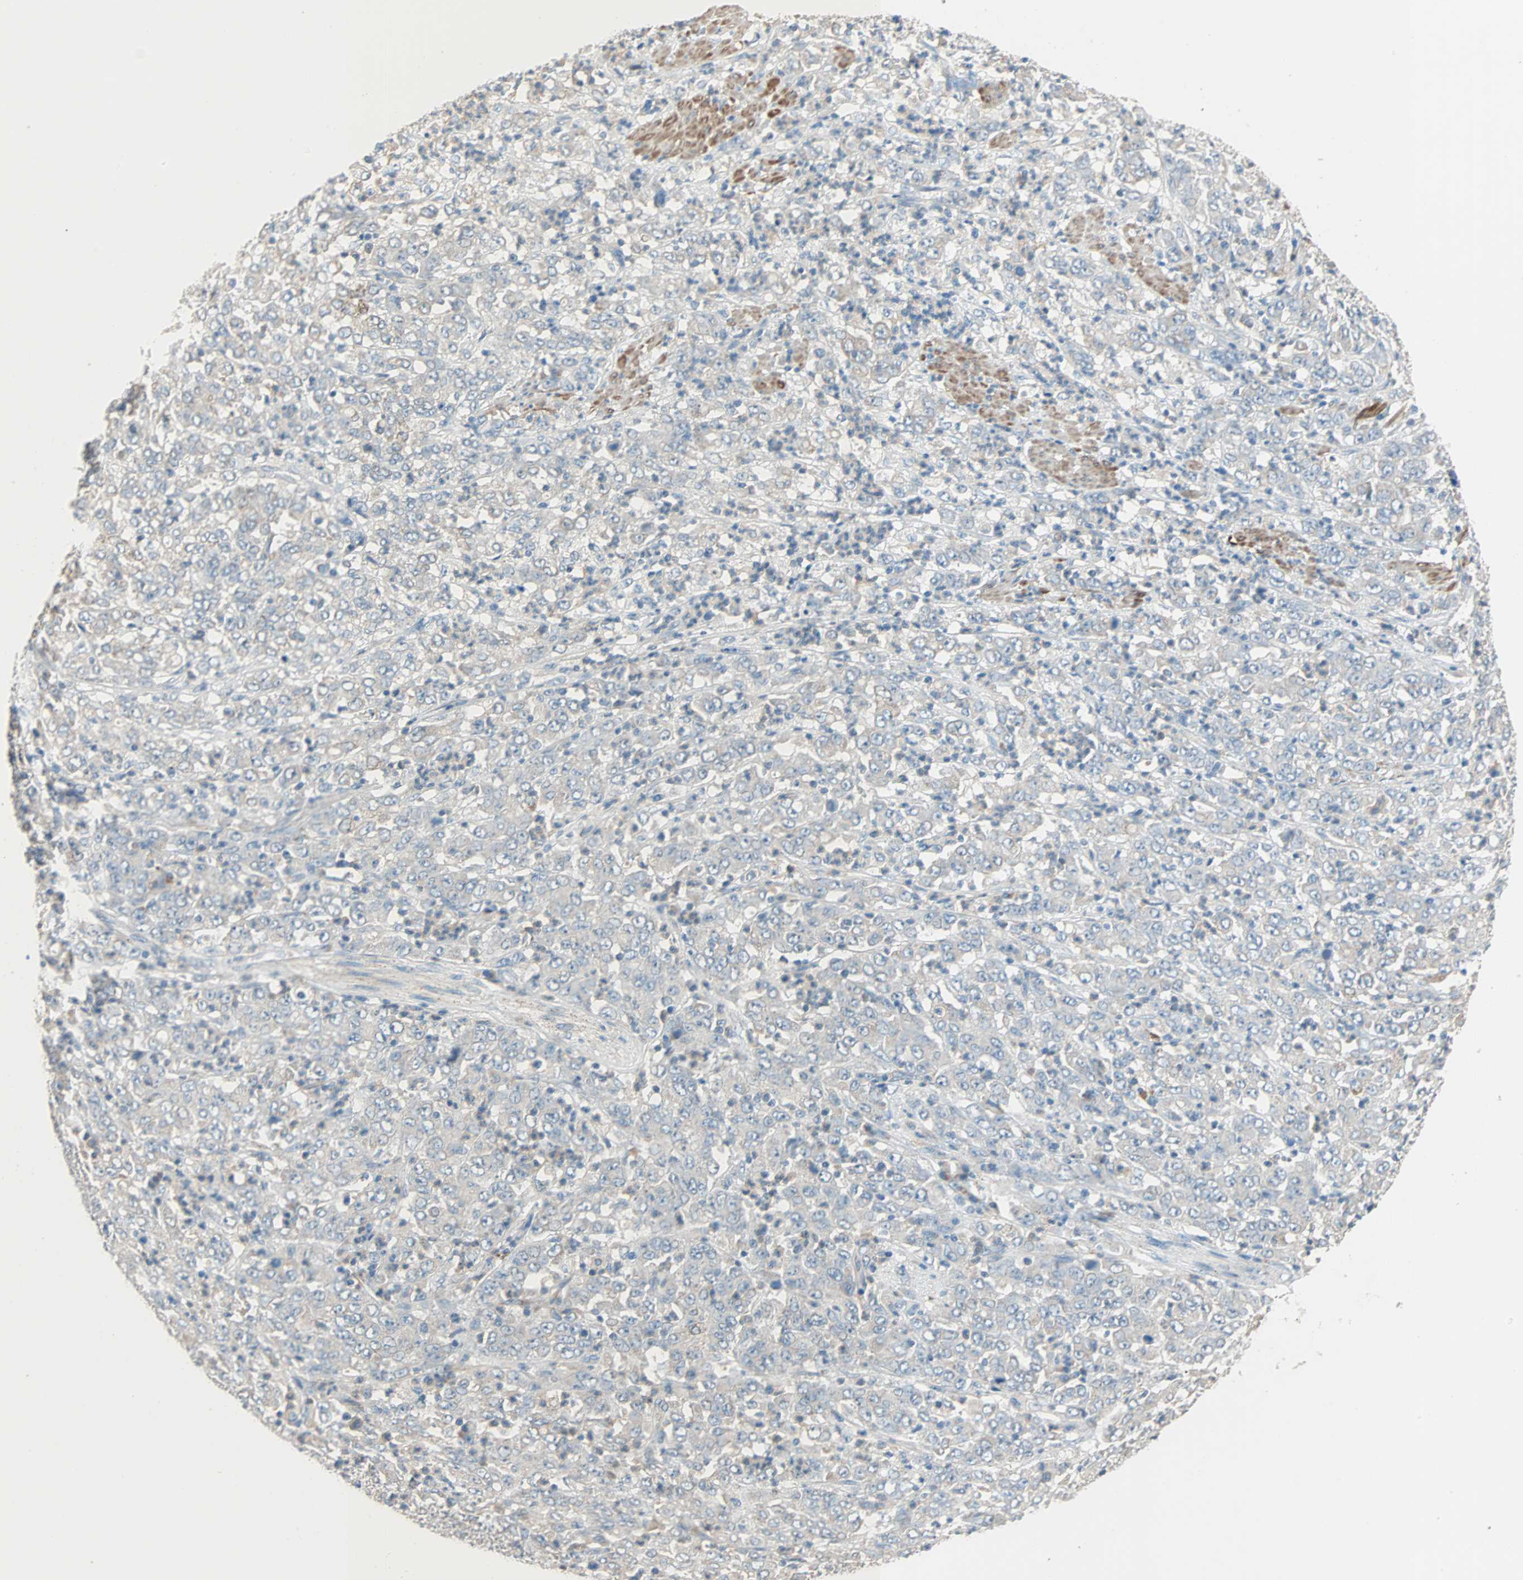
{"staining": {"intensity": "negative", "quantity": "none", "location": "none"}, "tissue": "stomach cancer", "cell_type": "Tumor cells", "image_type": "cancer", "snomed": [{"axis": "morphology", "description": "Adenocarcinoma, NOS"}, {"axis": "topography", "description": "Stomach, lower"}], "caption": "Immunohistochemistry of stomach cancer displays no positivity in tumor cells.", "gene": "ACVRL1", "patient": {"sex": "female", "age": 71}}